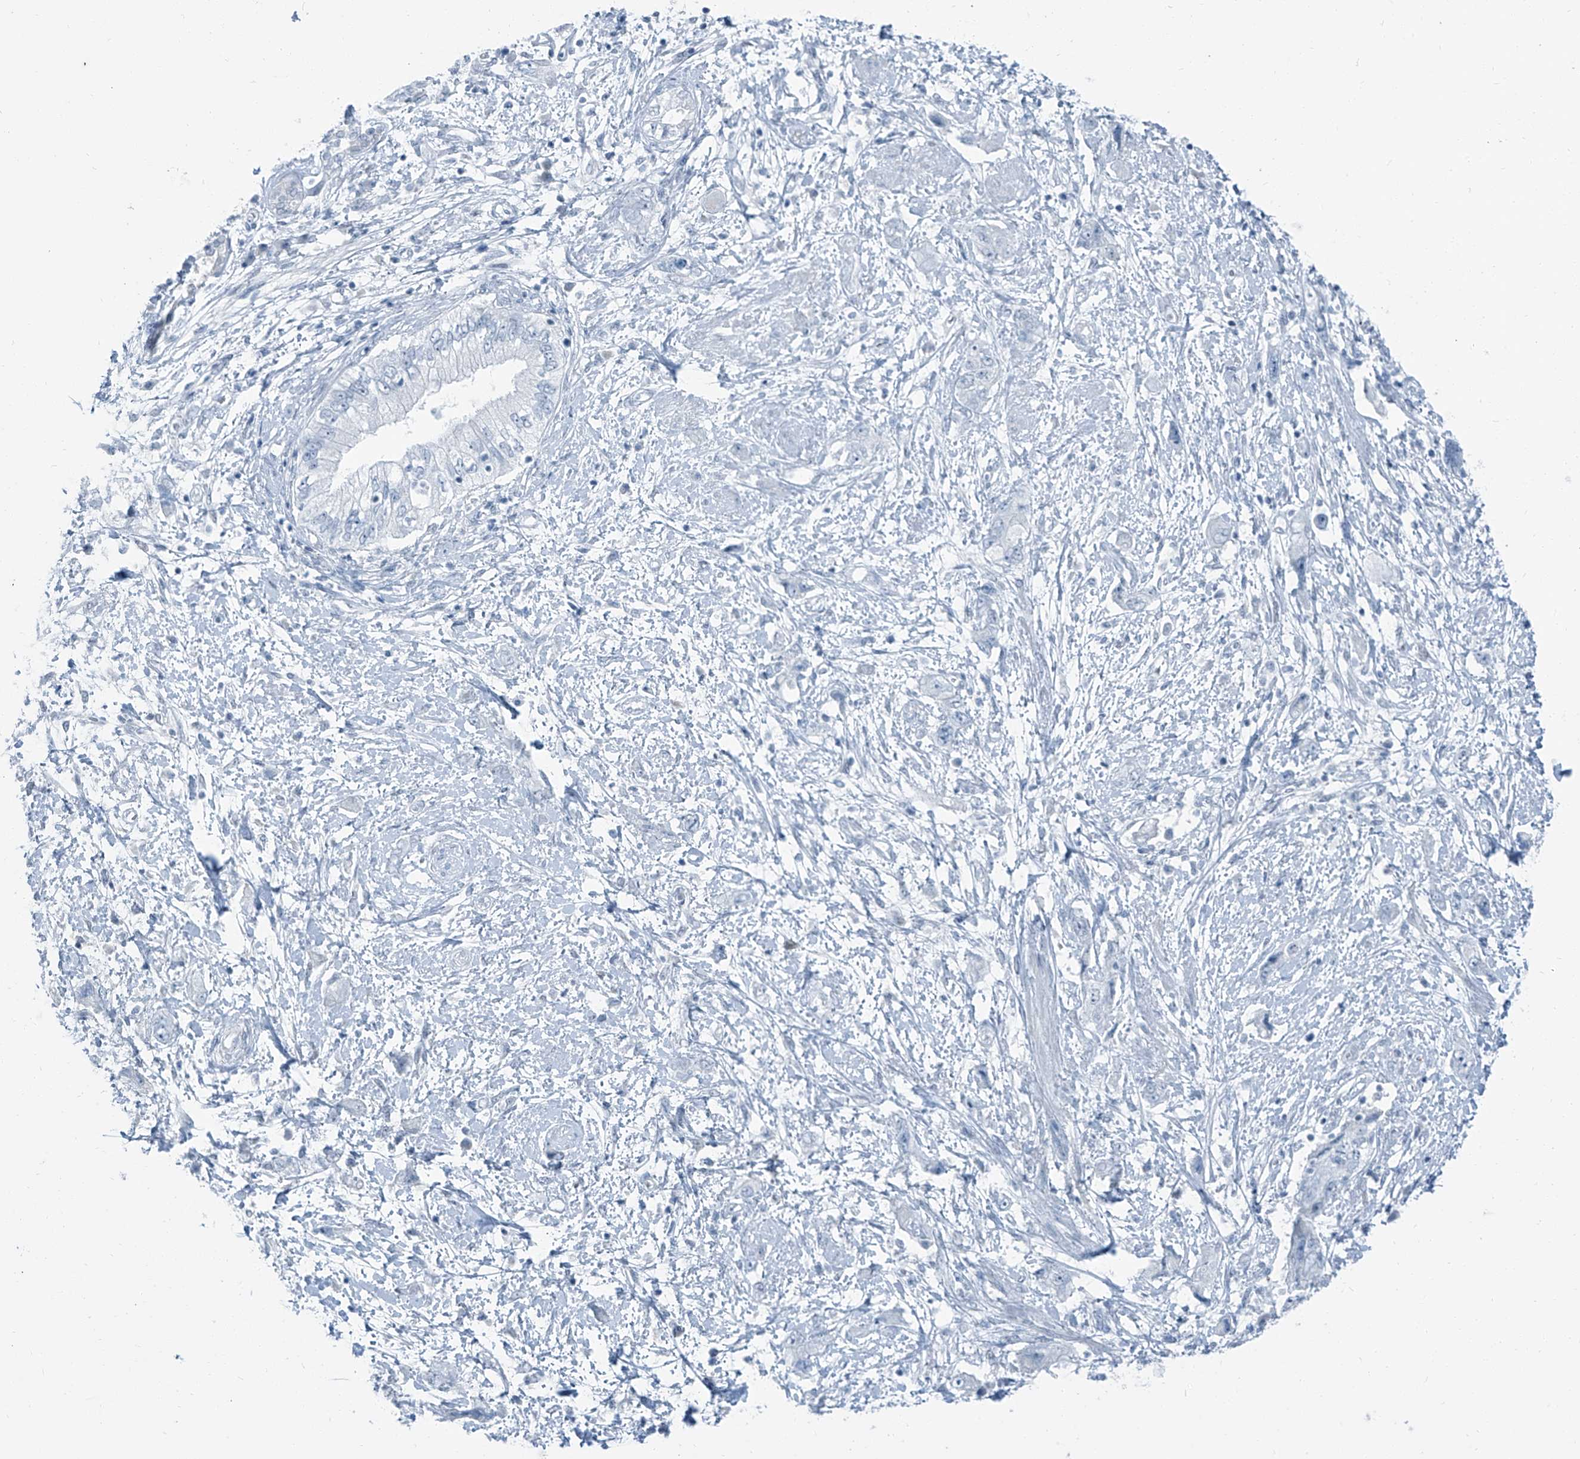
{"staining": {"intensity": "weak", "quantity": "<25%", "location": "nuclear"}, "tissue": "pancreatic cancer", "cell_type": "Tumor cells", "image_type": "cancer", "snomed": [{"axis": "morphology", "description": "Adenocarcinoma, NOS"}, {"axis": "topography", "description": "Pancreas"}], "caption": "Immunohistochemical staining of human pancreatic adenocarcinoma reveals no significant expression in tumor cells. Brightfield microscopy of IHC stained with DAB (brown) and hematoxylin (blue), captured at high magnification.", "gene": "RGN", "patient": {"sex": "female", "age": 73}}